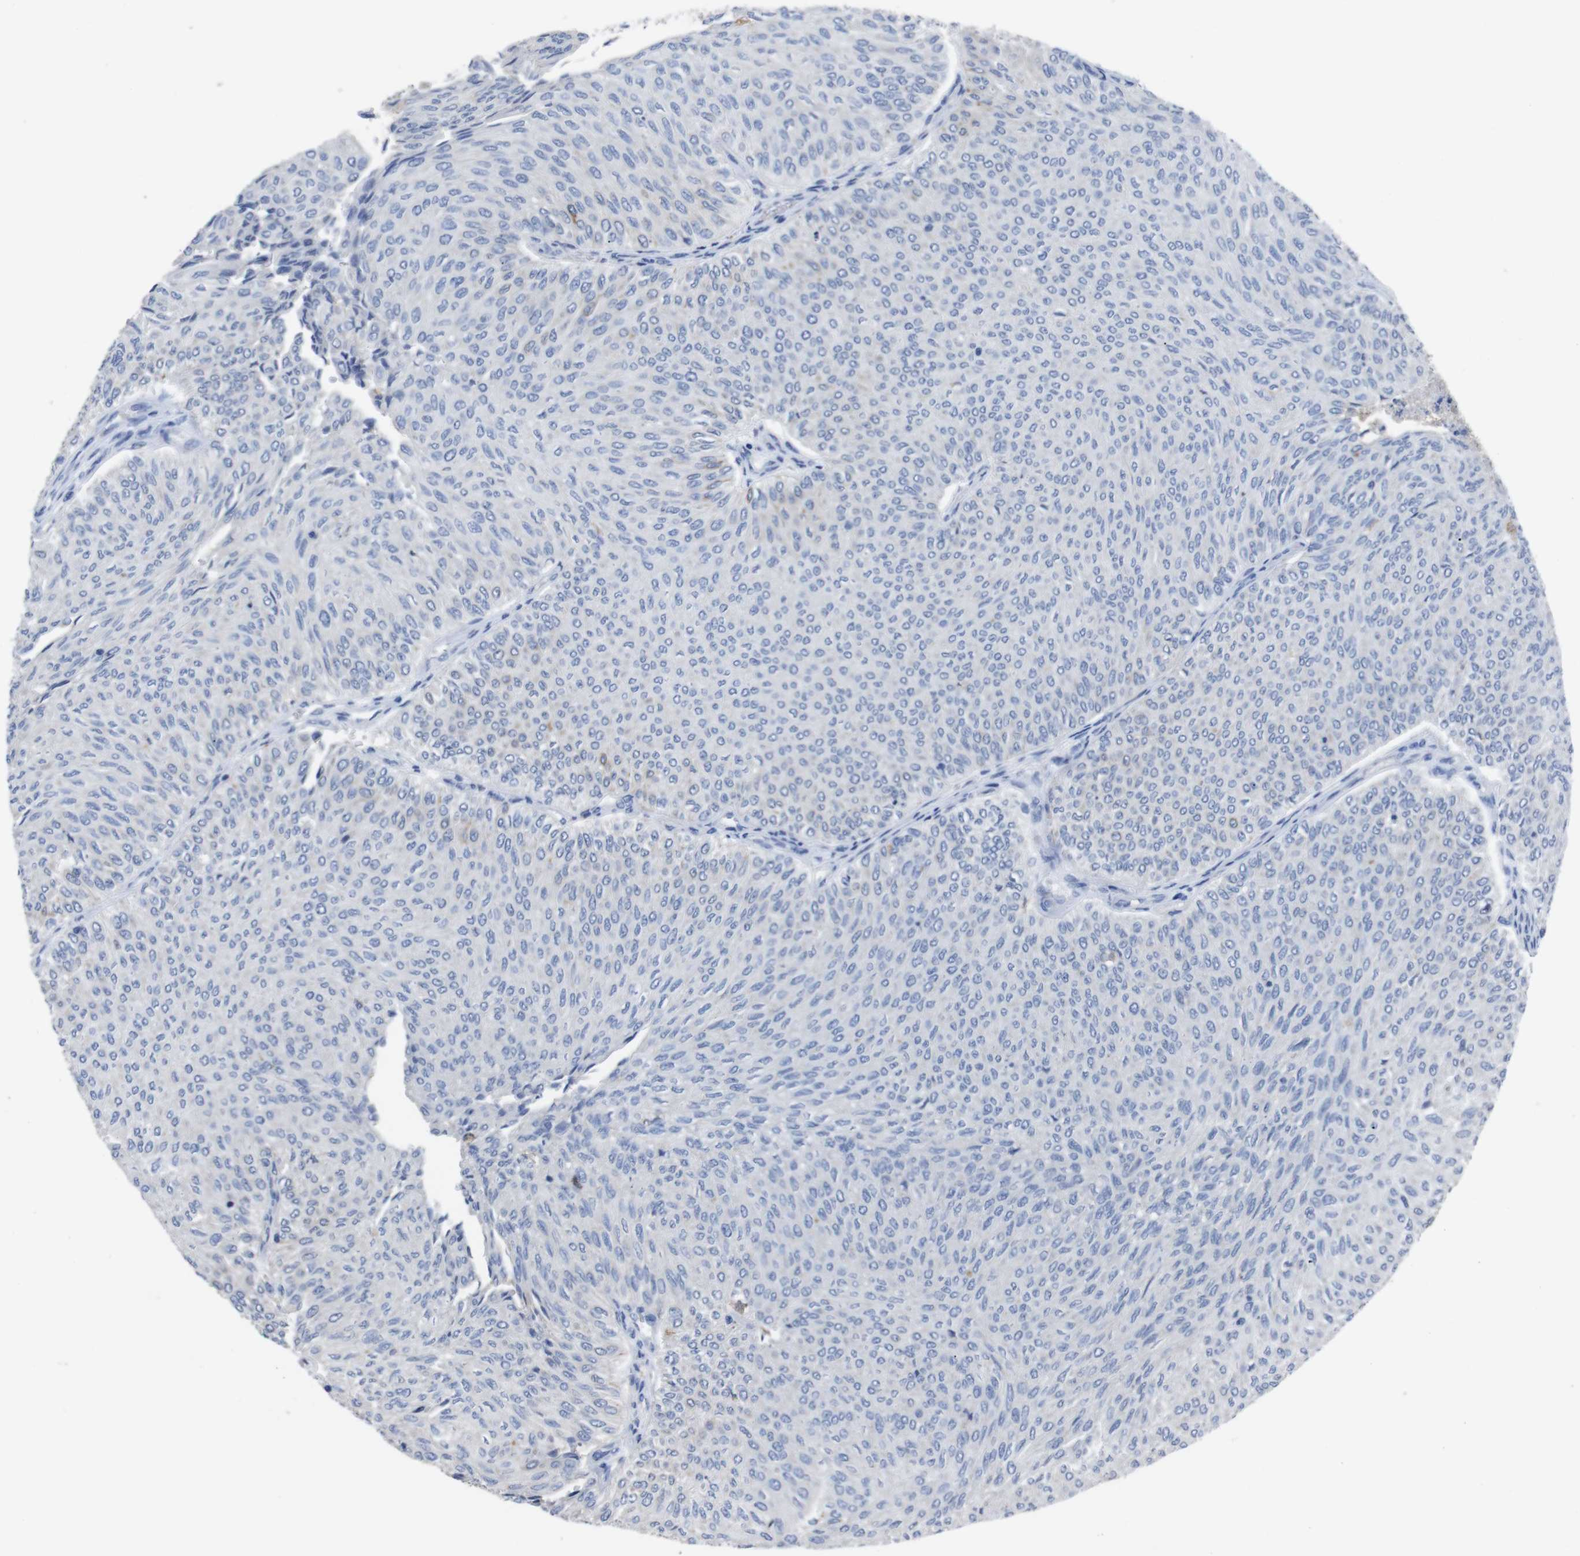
{"staining": {"intensity": "negative", "quantity": "none", "location": "none"}, "tissue": "urothelial cancer", "cell_type": "Tumor cells", "image_type": "cancer", "snomed": [{"axis": "morphology", "description": "Urothelial carcinoma, Low grade"}, {"axis": "topography", "description": "Urinary bladder"}], "caption": "Photomicrograph shows no protein staining in tumor cells of urothelial cancer tissue. The staining was performed using DAB (3,3'-diaminobenzidine) to visualize the protein expression in brown, while the nuclei were stained in blue with hematoxylin (Magnification: 20x).", "gene": "GJB2", "patient": {"sex": "male", "age": 78}}